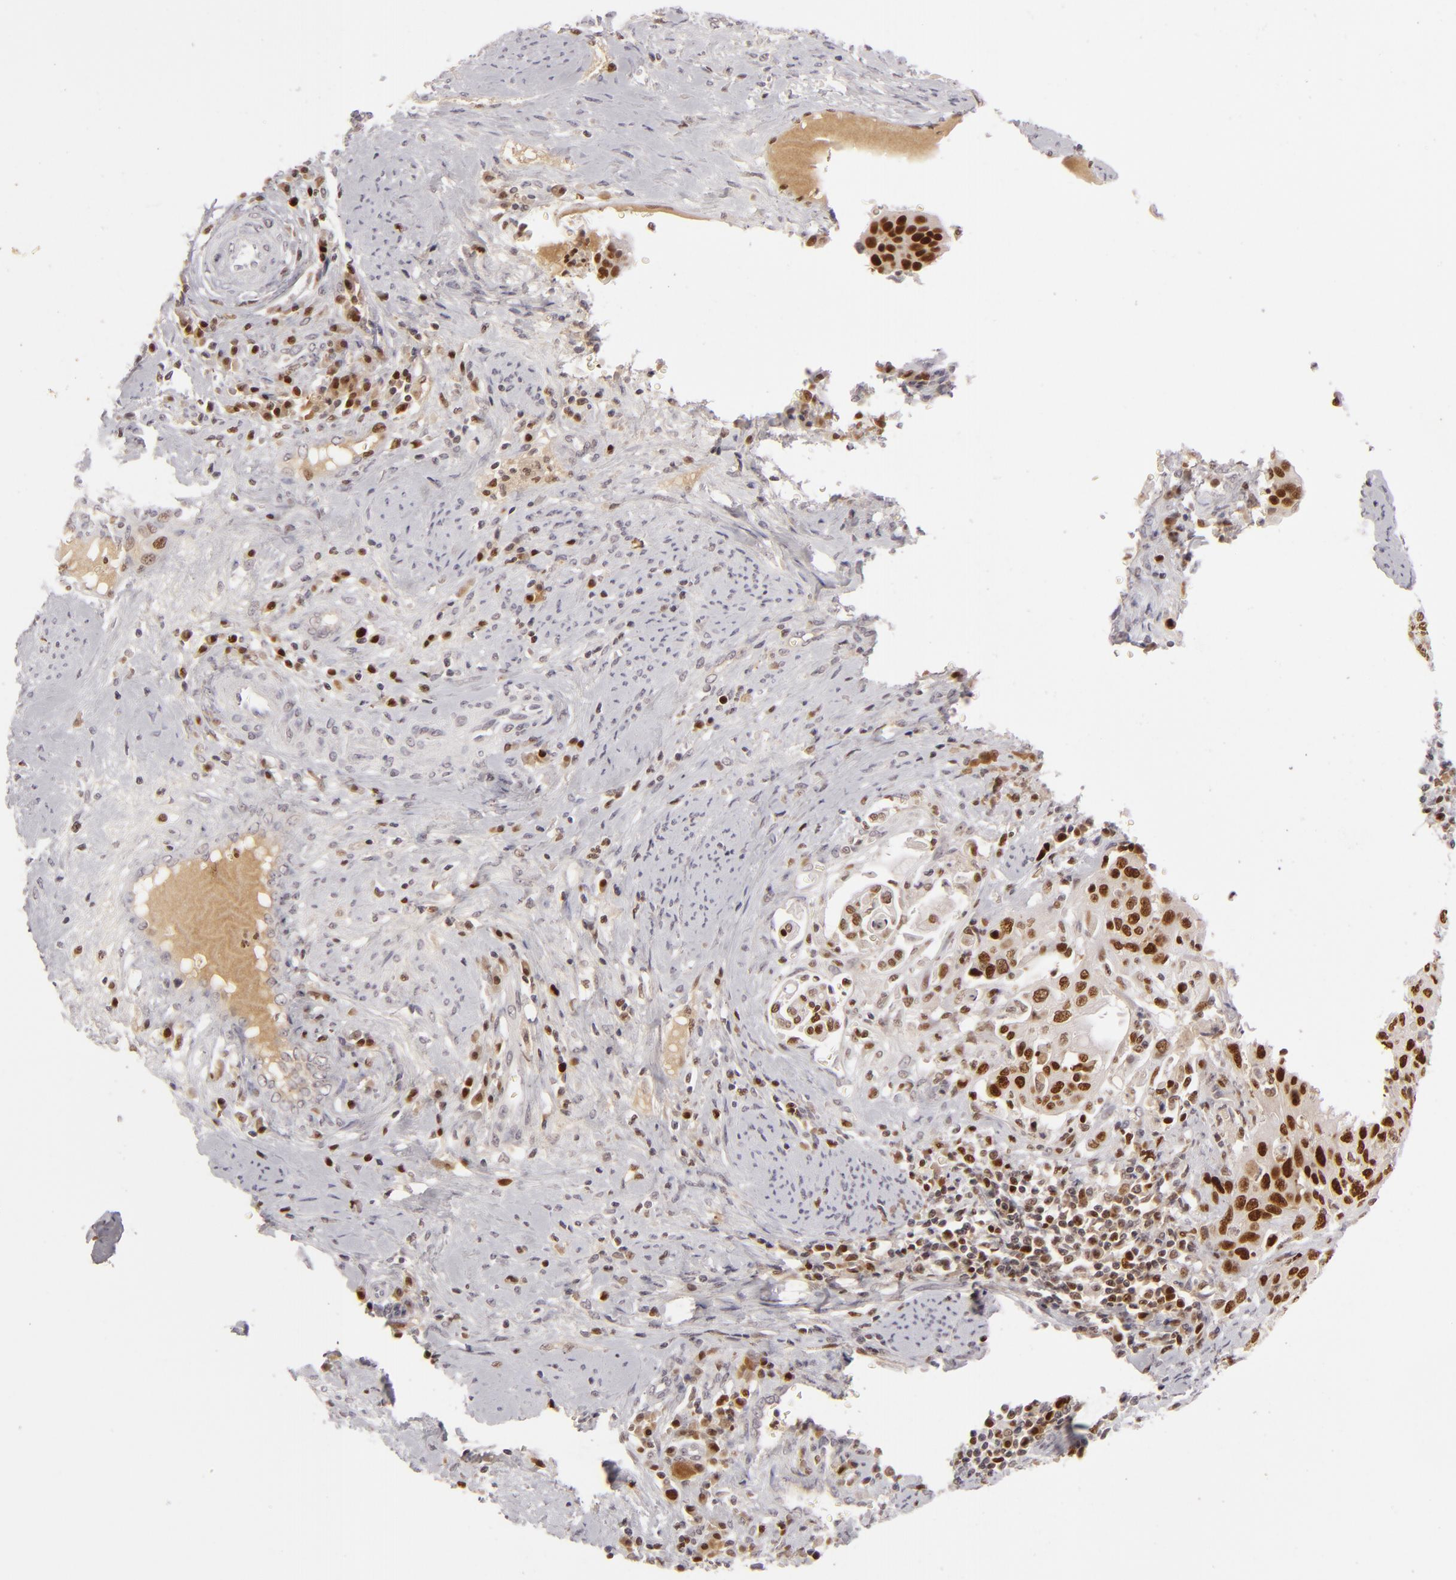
{"staining": {"intensity": "strong", "quantity": ">75%", "location": "nuclear"}, "tissue": "cervical cancer", "cell_type": "Tumor cells", "image_type": "cancer", "snomed": [{"axis": "morphology", "description": "Squamous cell carcinoma, NOS"}, {"axis": "topography", "description": "Cervix"}], "caption": "Human cervical cancer (squamous cell carcinoma) stained for a protein (brown) exhibits strong nuclear positive expression in about >75% of tumor cells.", "gene": "FEN1", "patient": {"sex": "female", "age": 41}}